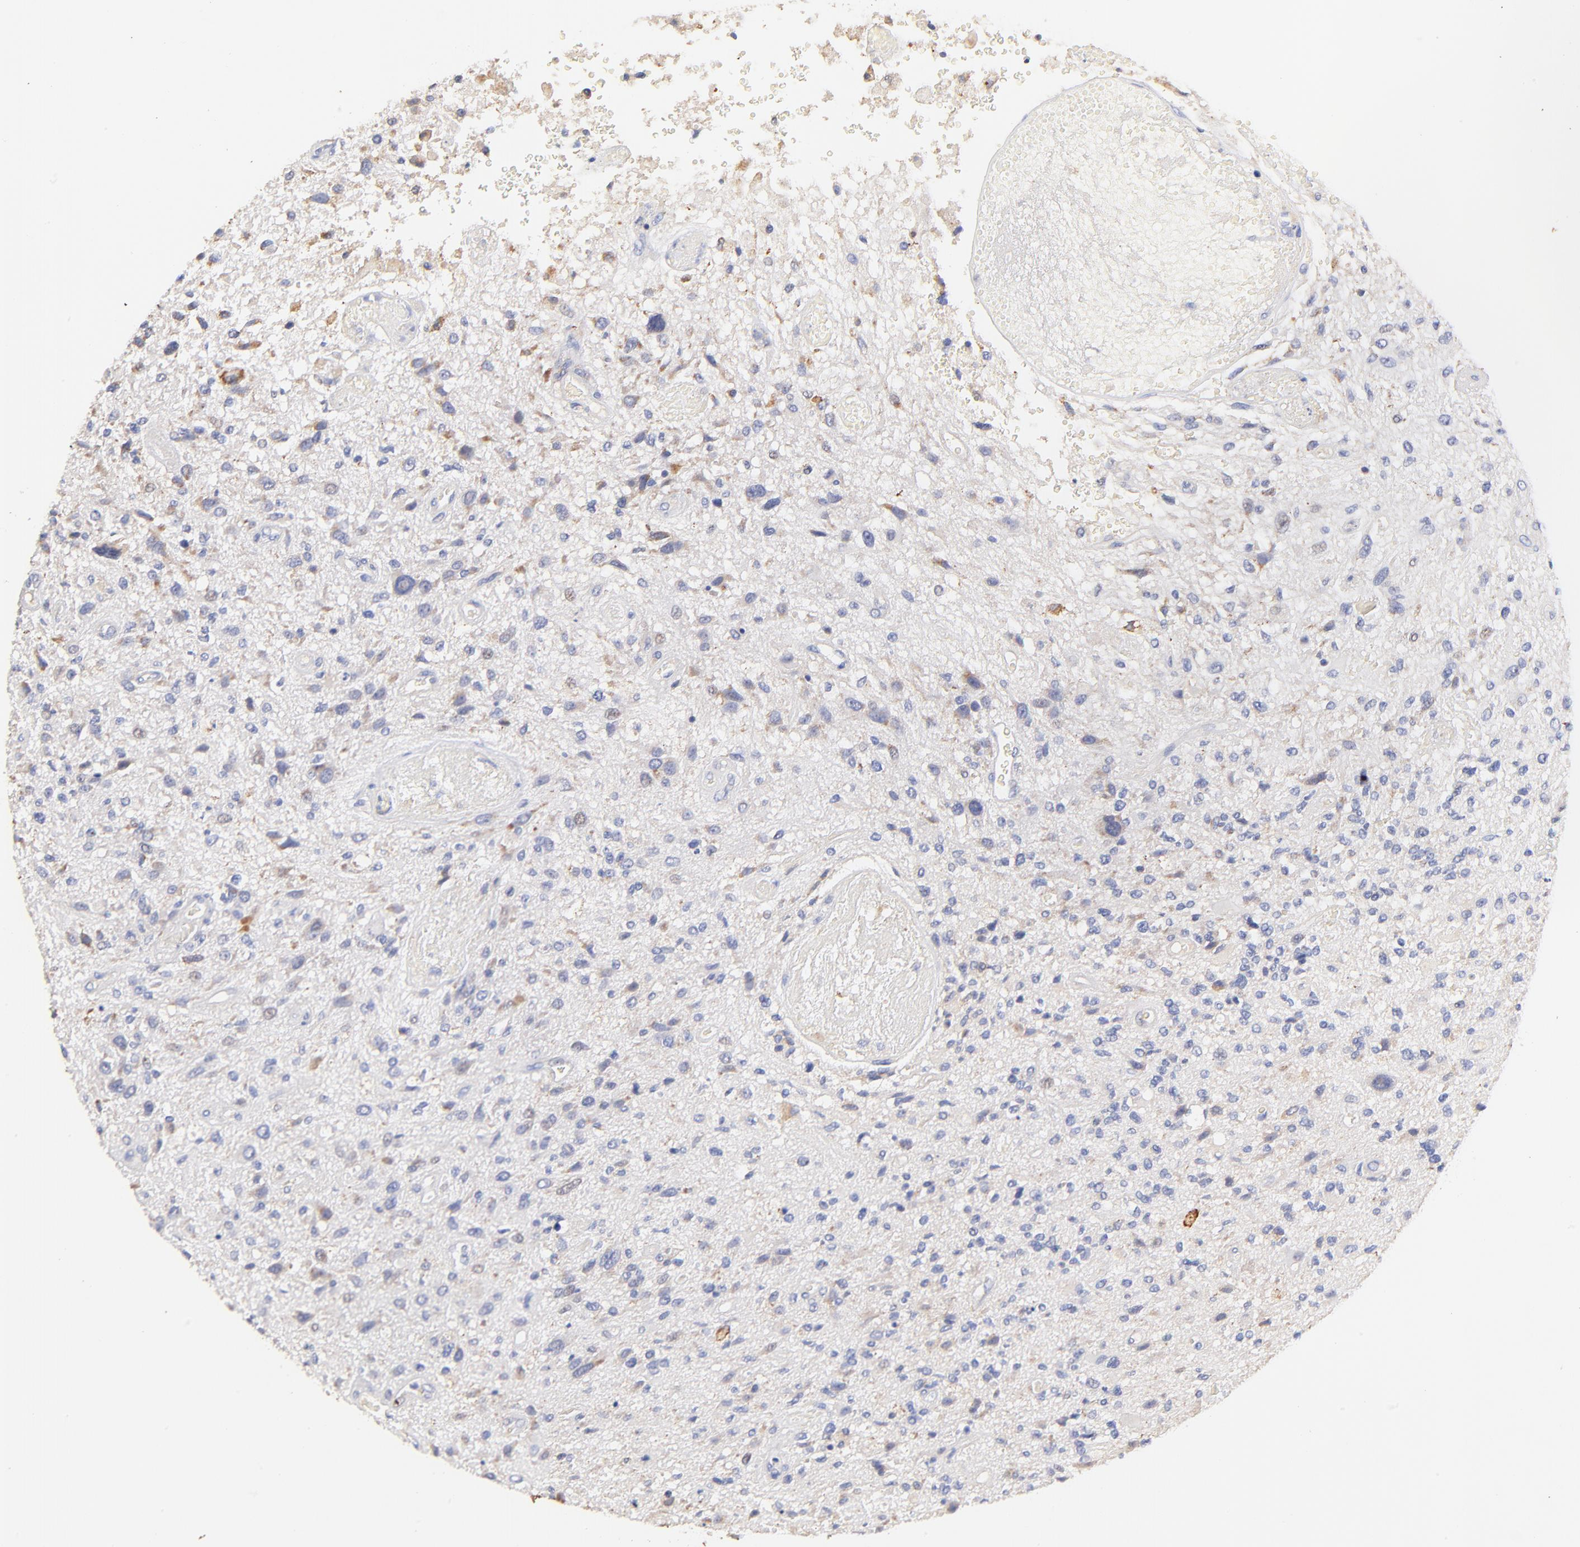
{"staining": {"intensity": "weak", "quantity": "<25%", "location": "cytoplasmic/membranous"}, "tissue": "glioma", "cell_type": "Tumor cells", "image_type": "cancer", "snomed": [{"axis": "morphology", "description": "Normal tissue, NOS"}, {"axis": "morphology", "description": "Glioma, malignant, High grade"}, {"axis": "topography", "description": "Cerebral cortex"}], "caption": "The image shows no staining of tumor cells in glioma. (Brightfield microscopy of DAB immunohistochemistry at high magnification).", "gene": "IGLV7-43", "patient": {"sex": "male", "age": 75}}